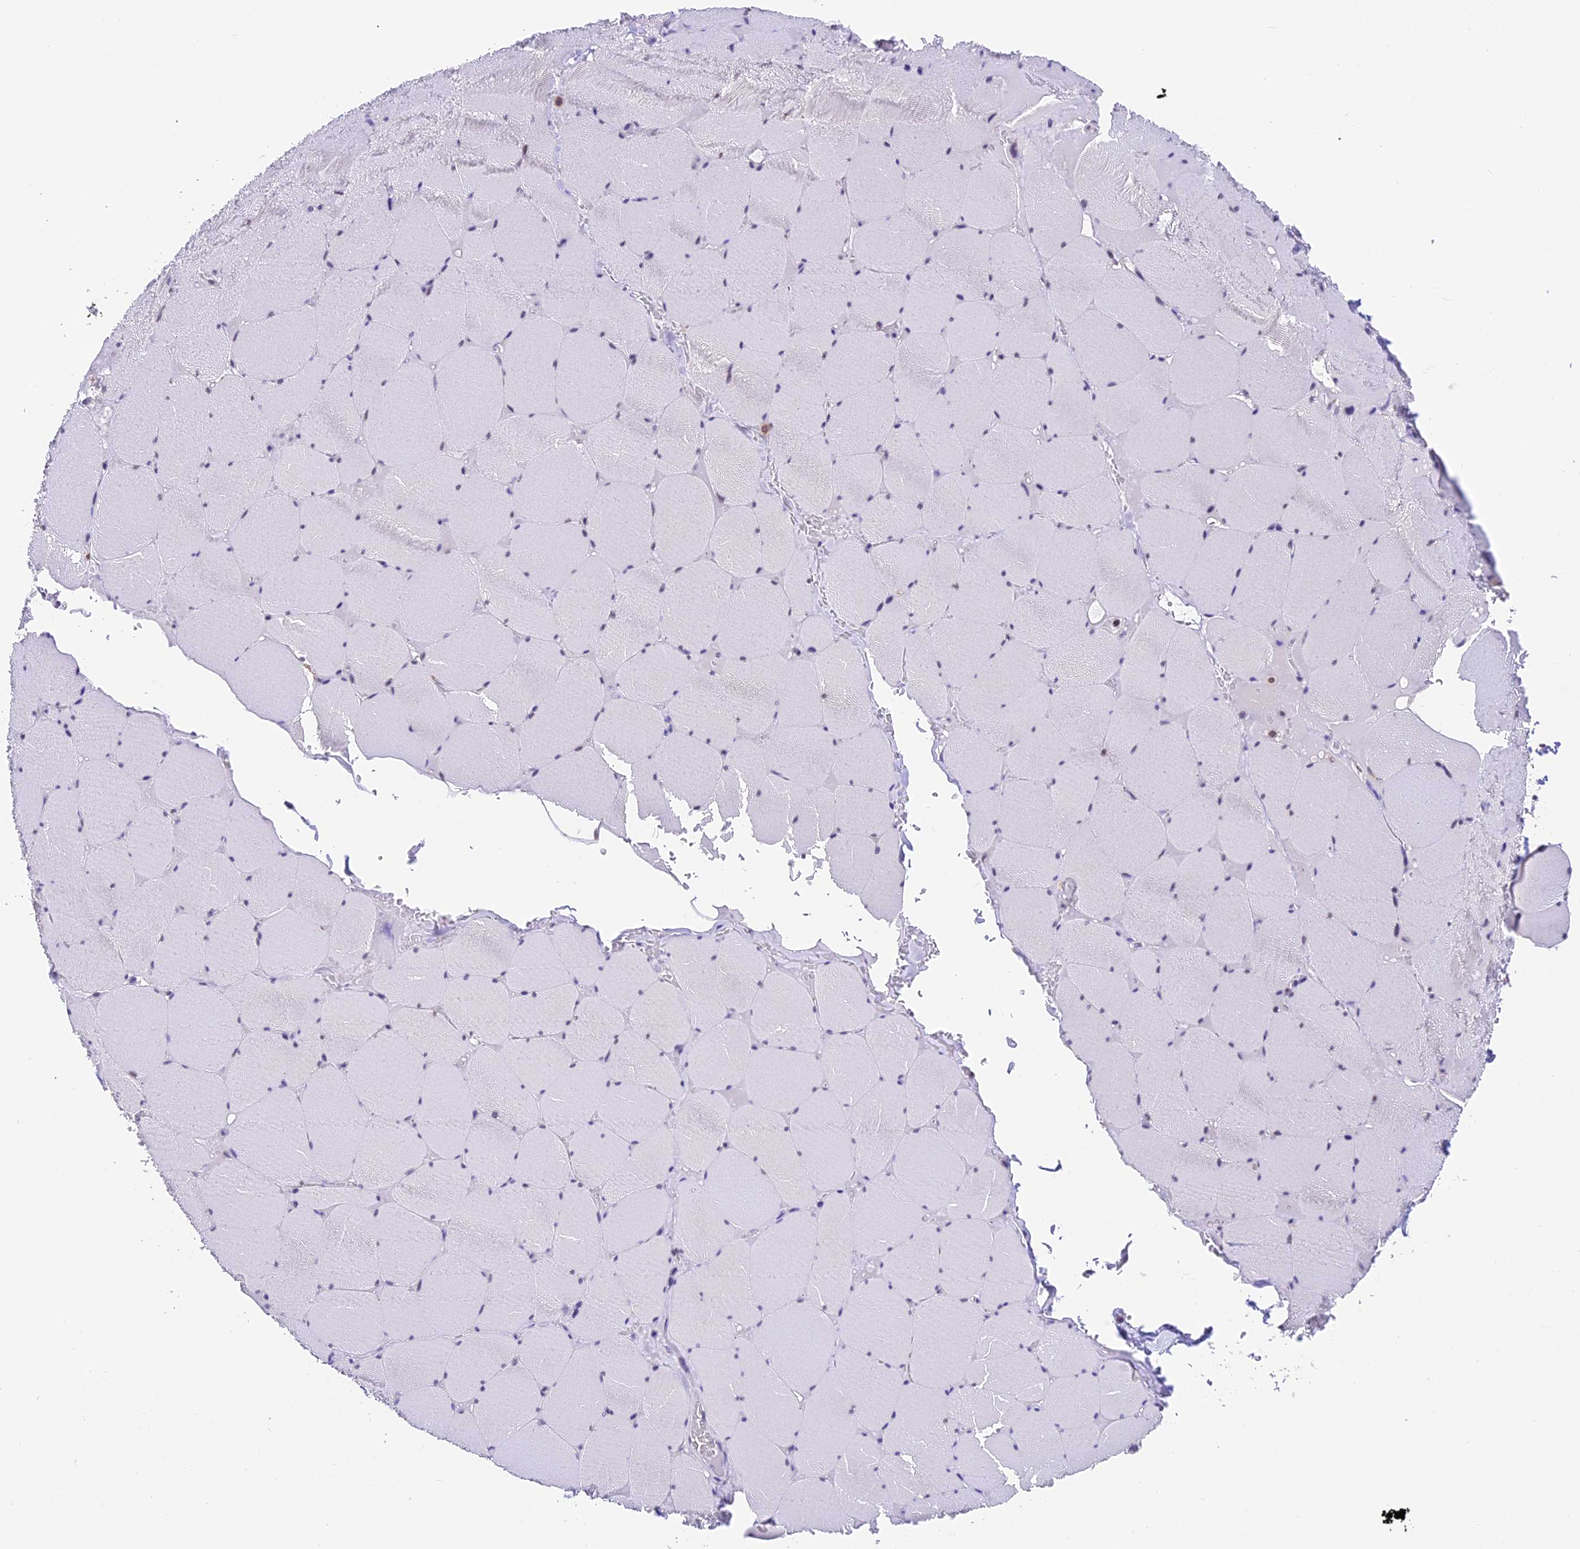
{"staining": {"intensity": "negative", "quantity": "none", "location": "none"}, "tissue": "skeletal muscle", "cell_type": "Myocytes", "image_type": "normal", "snomed": [{"axis": "morphology", "description": "Normal tissue, NOS"}, {"axis": "topography", "description": "Skeletal muscle"}, {"axis": "topography", "description": "Head-Neck"}], "caption": "IHC micrograph of benign skeletal muscle: human skeletal muscle stained with DAB displays no significant protein expression in myocytes. The staining is performed using DAB (3,3'-diaminobenzidine) brown chromogen with nuclei counter-stained in using hematoxylin.", "gene": "CARS2", "patient": {"sex": "male", "age": 66}}